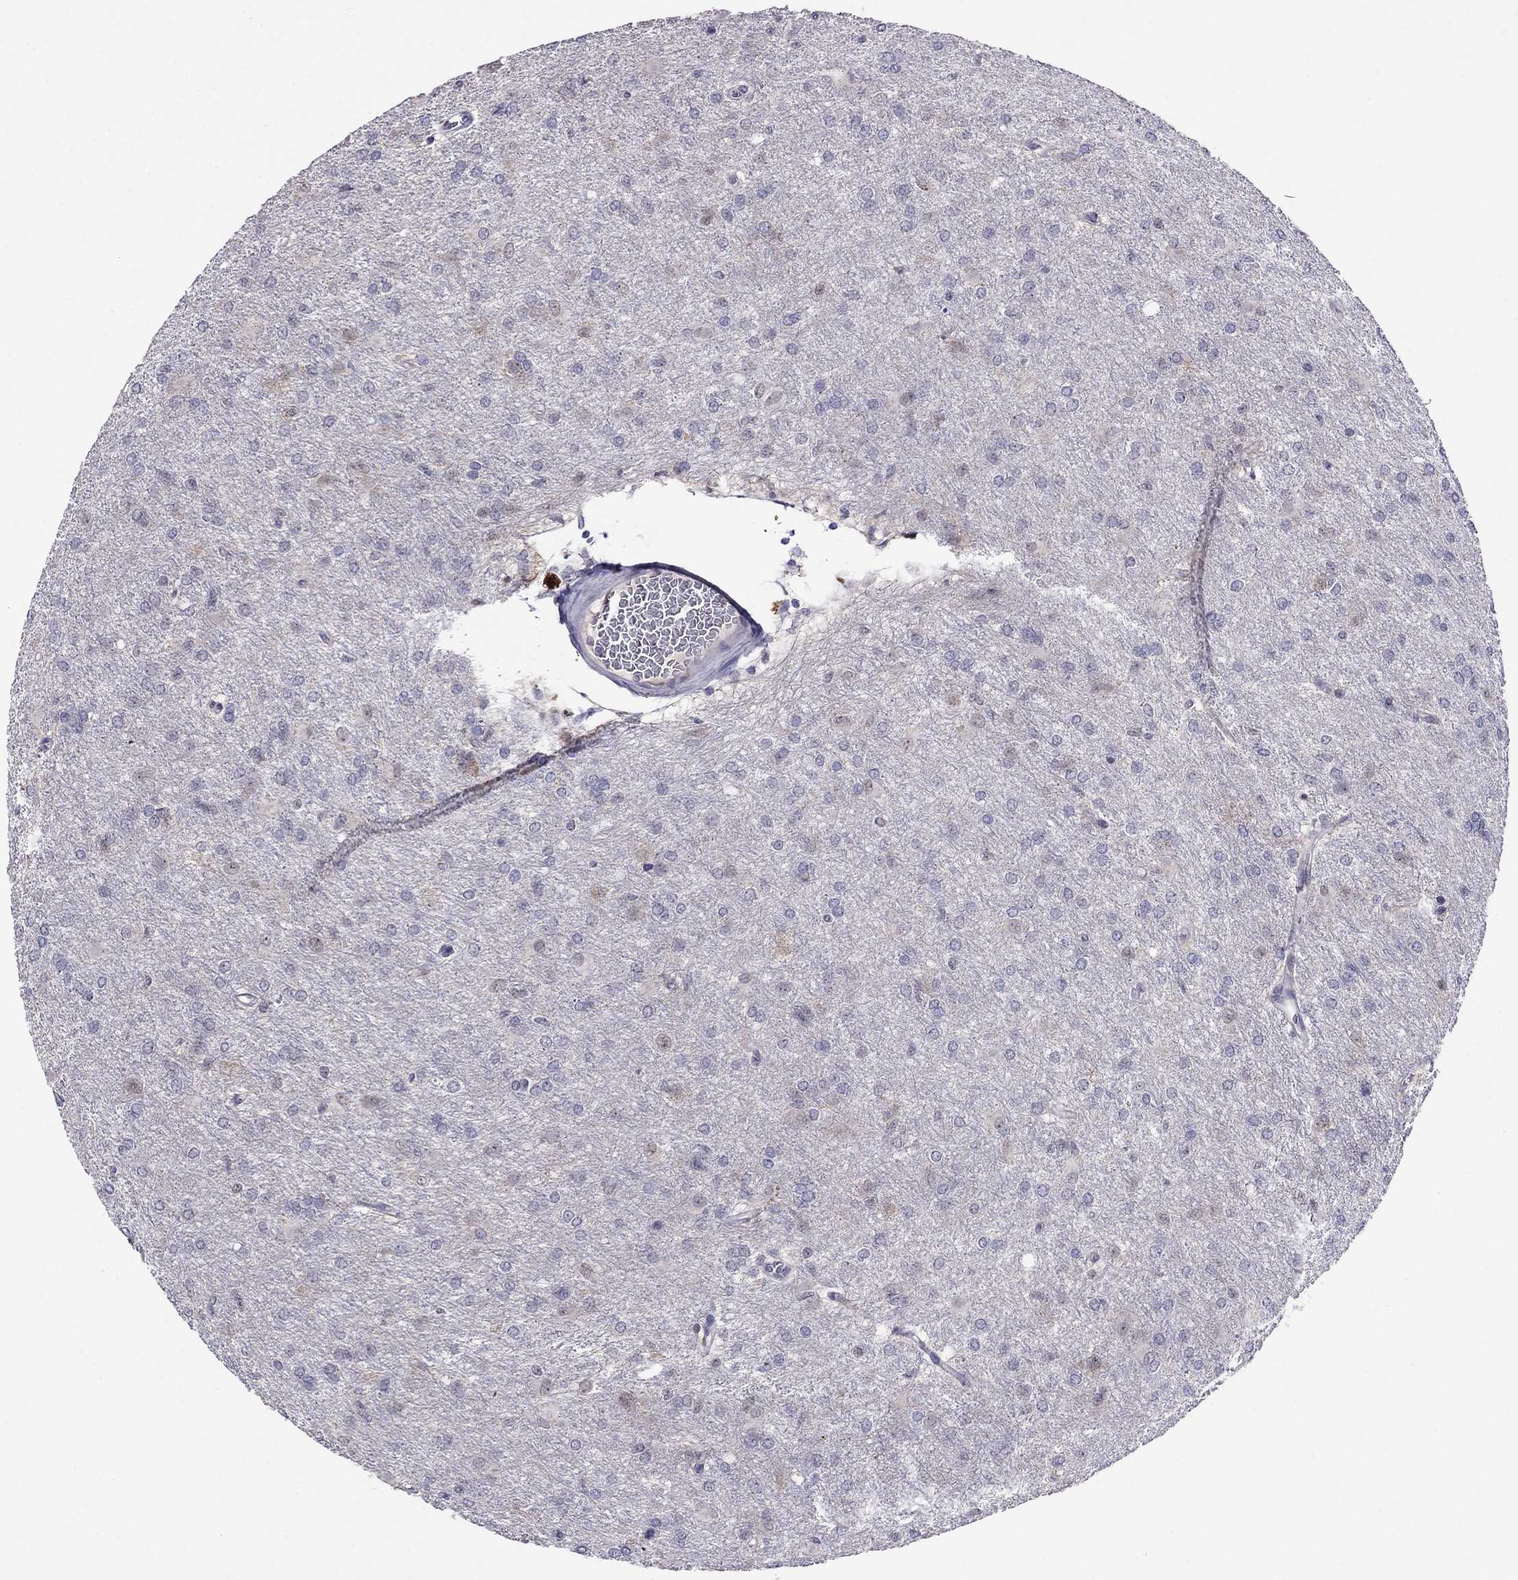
{"staining": {"intensity": "negative", "quantity": "none", "location": "none"}, "tissue": "glioma", "cell_type": "Tumor cells", "image_type": "cancer", "snomed": [{"axis": "morphology", "description": "Glioma, malignant, High grade"}, {"axis": "topography", "description": "Brain"}], "caption": "The immunohistochemistry photomicrograph has no significant positivity in tumor cells of malignant high-grade glioma tissue. The staining is performed using DAB brown chromogen with nuclei counter-stained in using hematoxylin.", "gene": "MYO3B", "patient": {"sex": "male", "age": 68}}